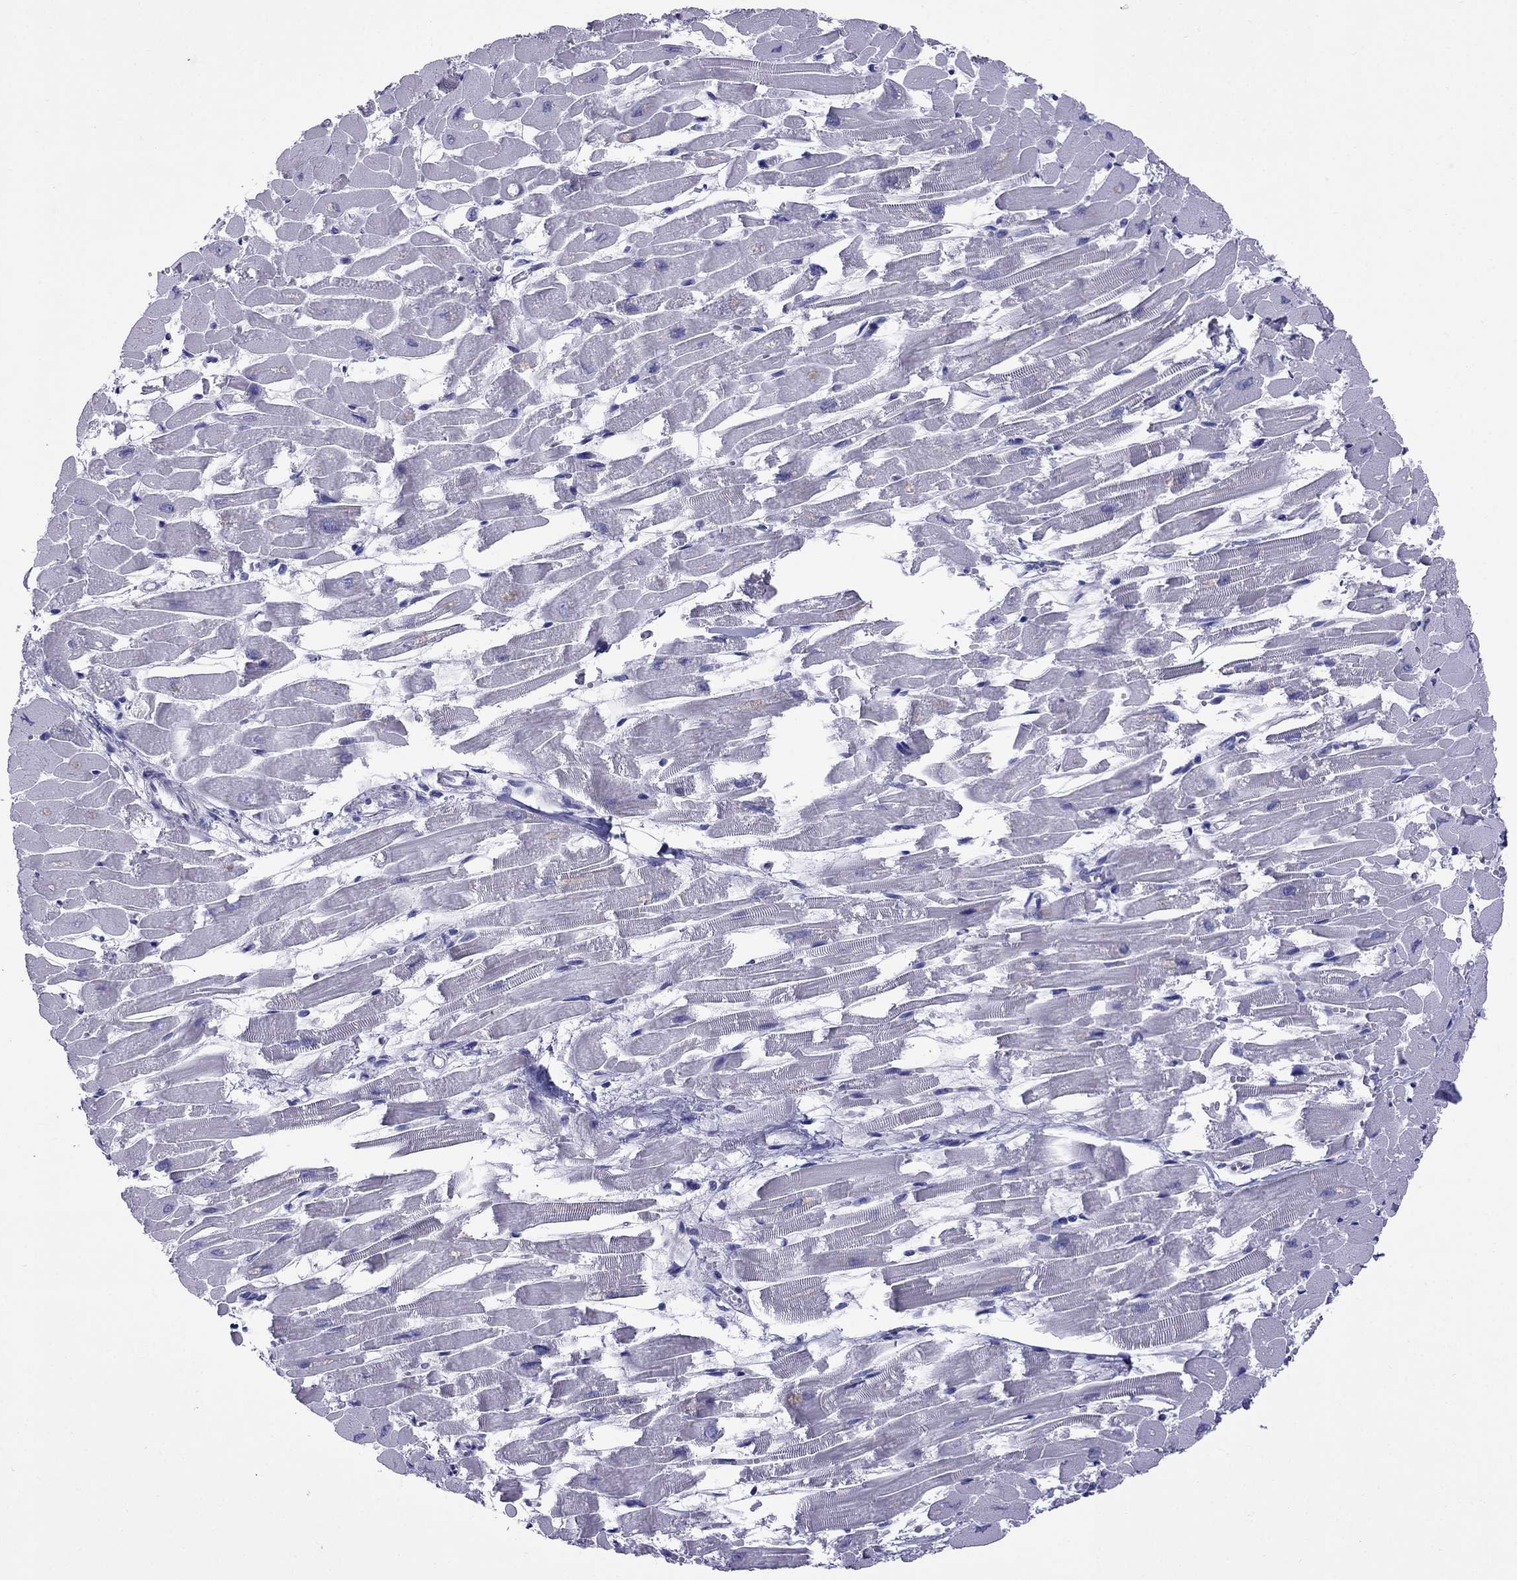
{"staining": {"intensity": "negative", "quantity": "none", "location": "none"}, "tissue": "heart muscle", "cell_type": "Cardiomyocytes", "image_type": "normal", "snomed": [{"axis": "morphology", "description": "Normal tissue, NOS"}, {"axis": "topography", "description": "Heart"}], "caption": "Benign heart muscle was stained to show a protein in brown. There is no significant expression in cardiomyocytes. Nuclei are stained in blue.", "gene": "CRYBA1", "patient": {"sex": "female", "age": 52}}